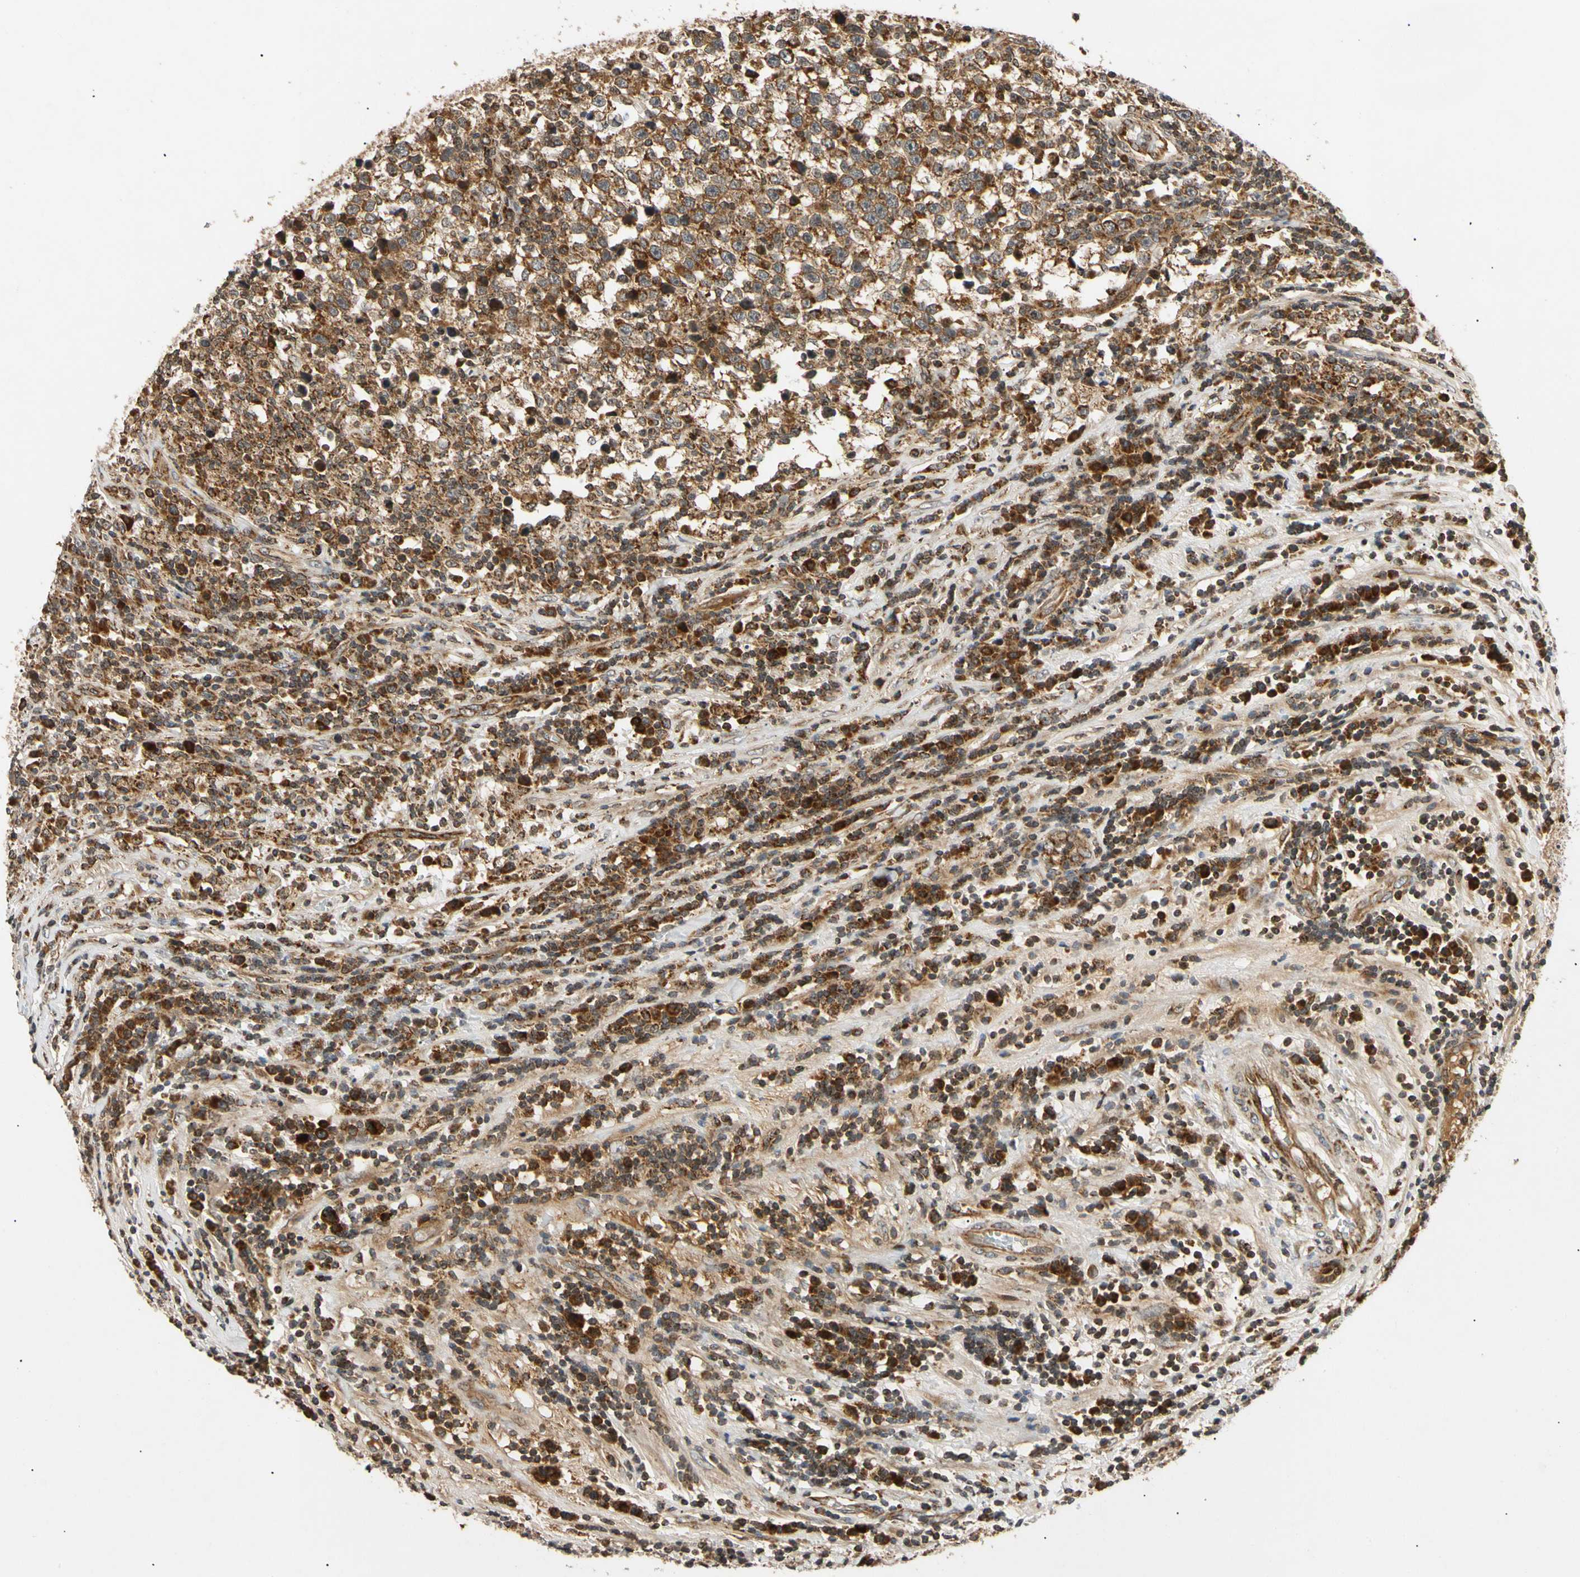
{"staining": {"intensity": "strong", "quantity": ">75%", "location": "cytoplasmic/membranous"}, "tissue": "testis cancer", "cell_type": "Tumor cells", "image_type": "cancer", "snomed": [{"axis": "morphology", "description": "Seminoma, NOS"}, {"axis": "topography", "description": "Testis"}], "caption": "A high-resolution micrograph shows IHC staining of testis seminoma, which reveals strong cytoplasmic/membranous positivity in approximately >75% of tumor cells. The staining was performed using DAB, with brown indicating positive protein expression. Nuclei are stained blue with hematoxylin.", "gene": "MRPS22", "patient": {"sex": "male", "age": 43}}